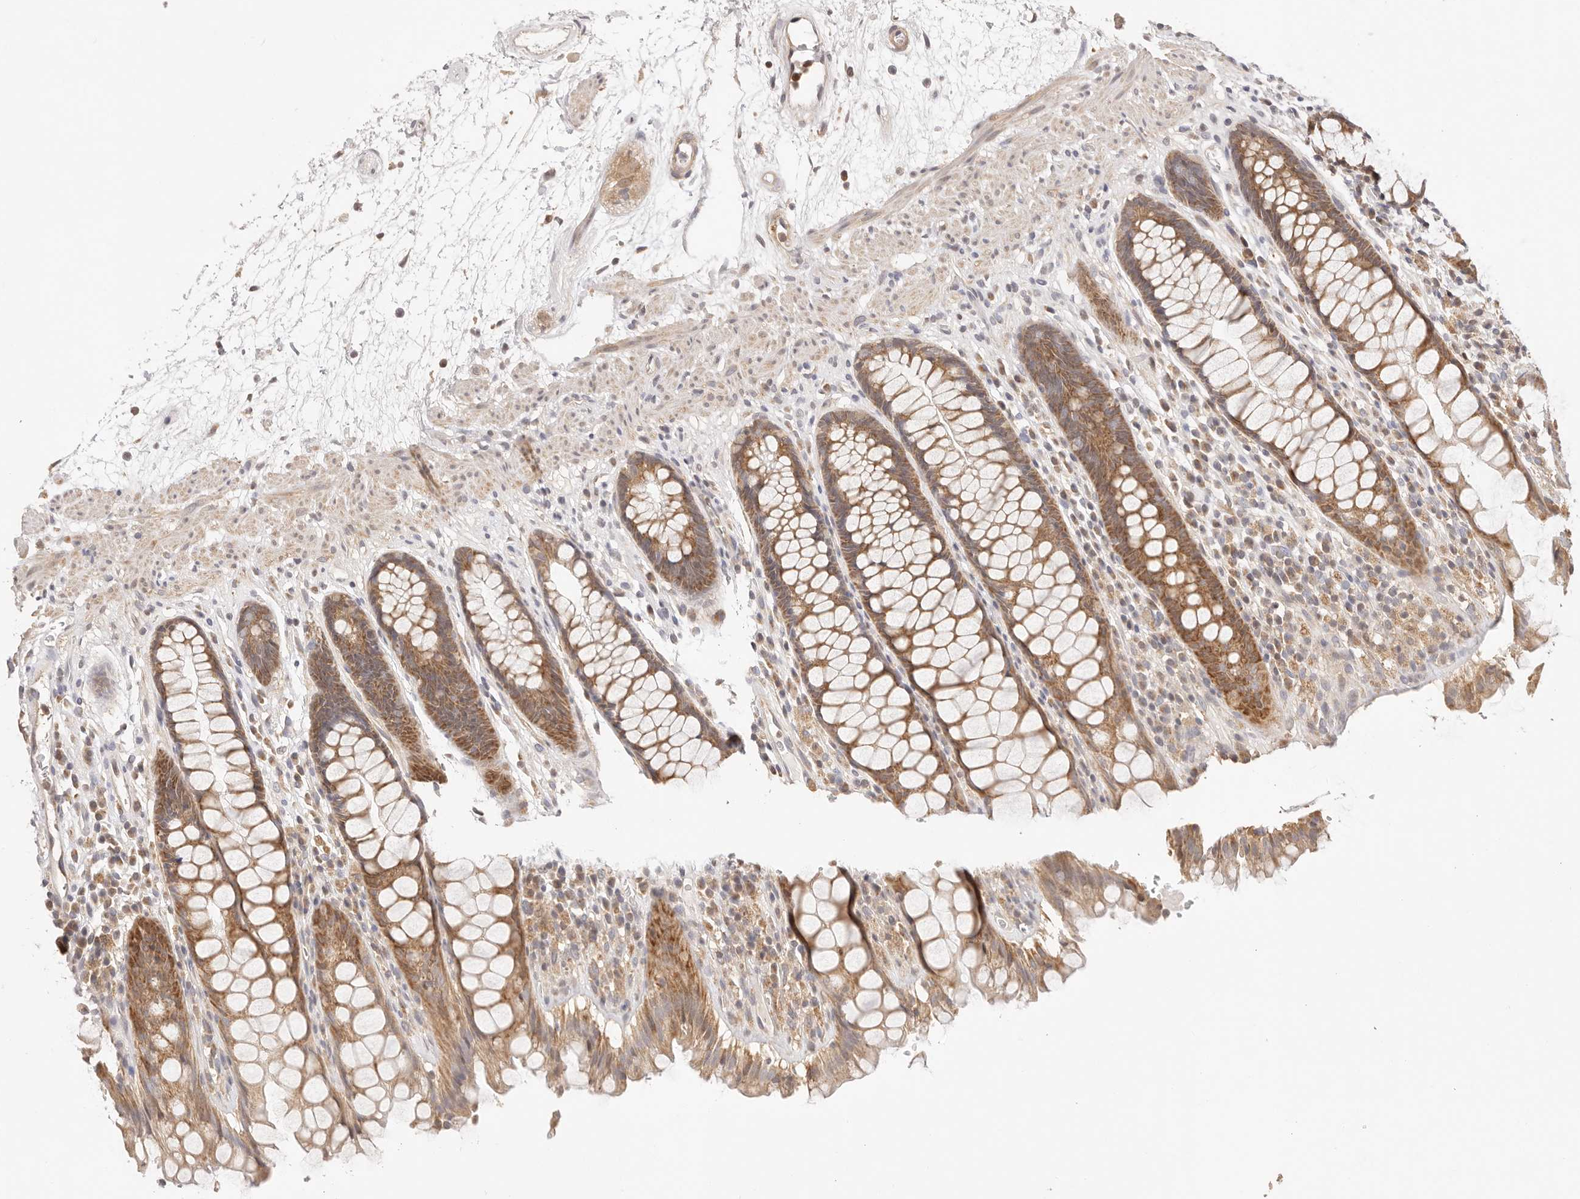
{"staining": {"intensity": "moderate", "quantity": ">75%", "location": "cytoplasmic/membranous"}, "tissue": "rectum", "cell_type": "Glandular cells", "image_type": "normal", "snomed": [{"axis": "morphology", "description": "Normal tissue, NOS"}, {"axis": "topography", "description": "Rectum"}], "caption": "High-magnification brightfield microscopy of unremarkable rectum stained with DAB (brown) and counterstained with hematoxylin (blue). glandular cells exhibit moderate cytoplasmic/membranous expression is identified in approximately>75% of cells.", "gene": "KCMF1", "patient": {"sex": "male", "age": 64}}